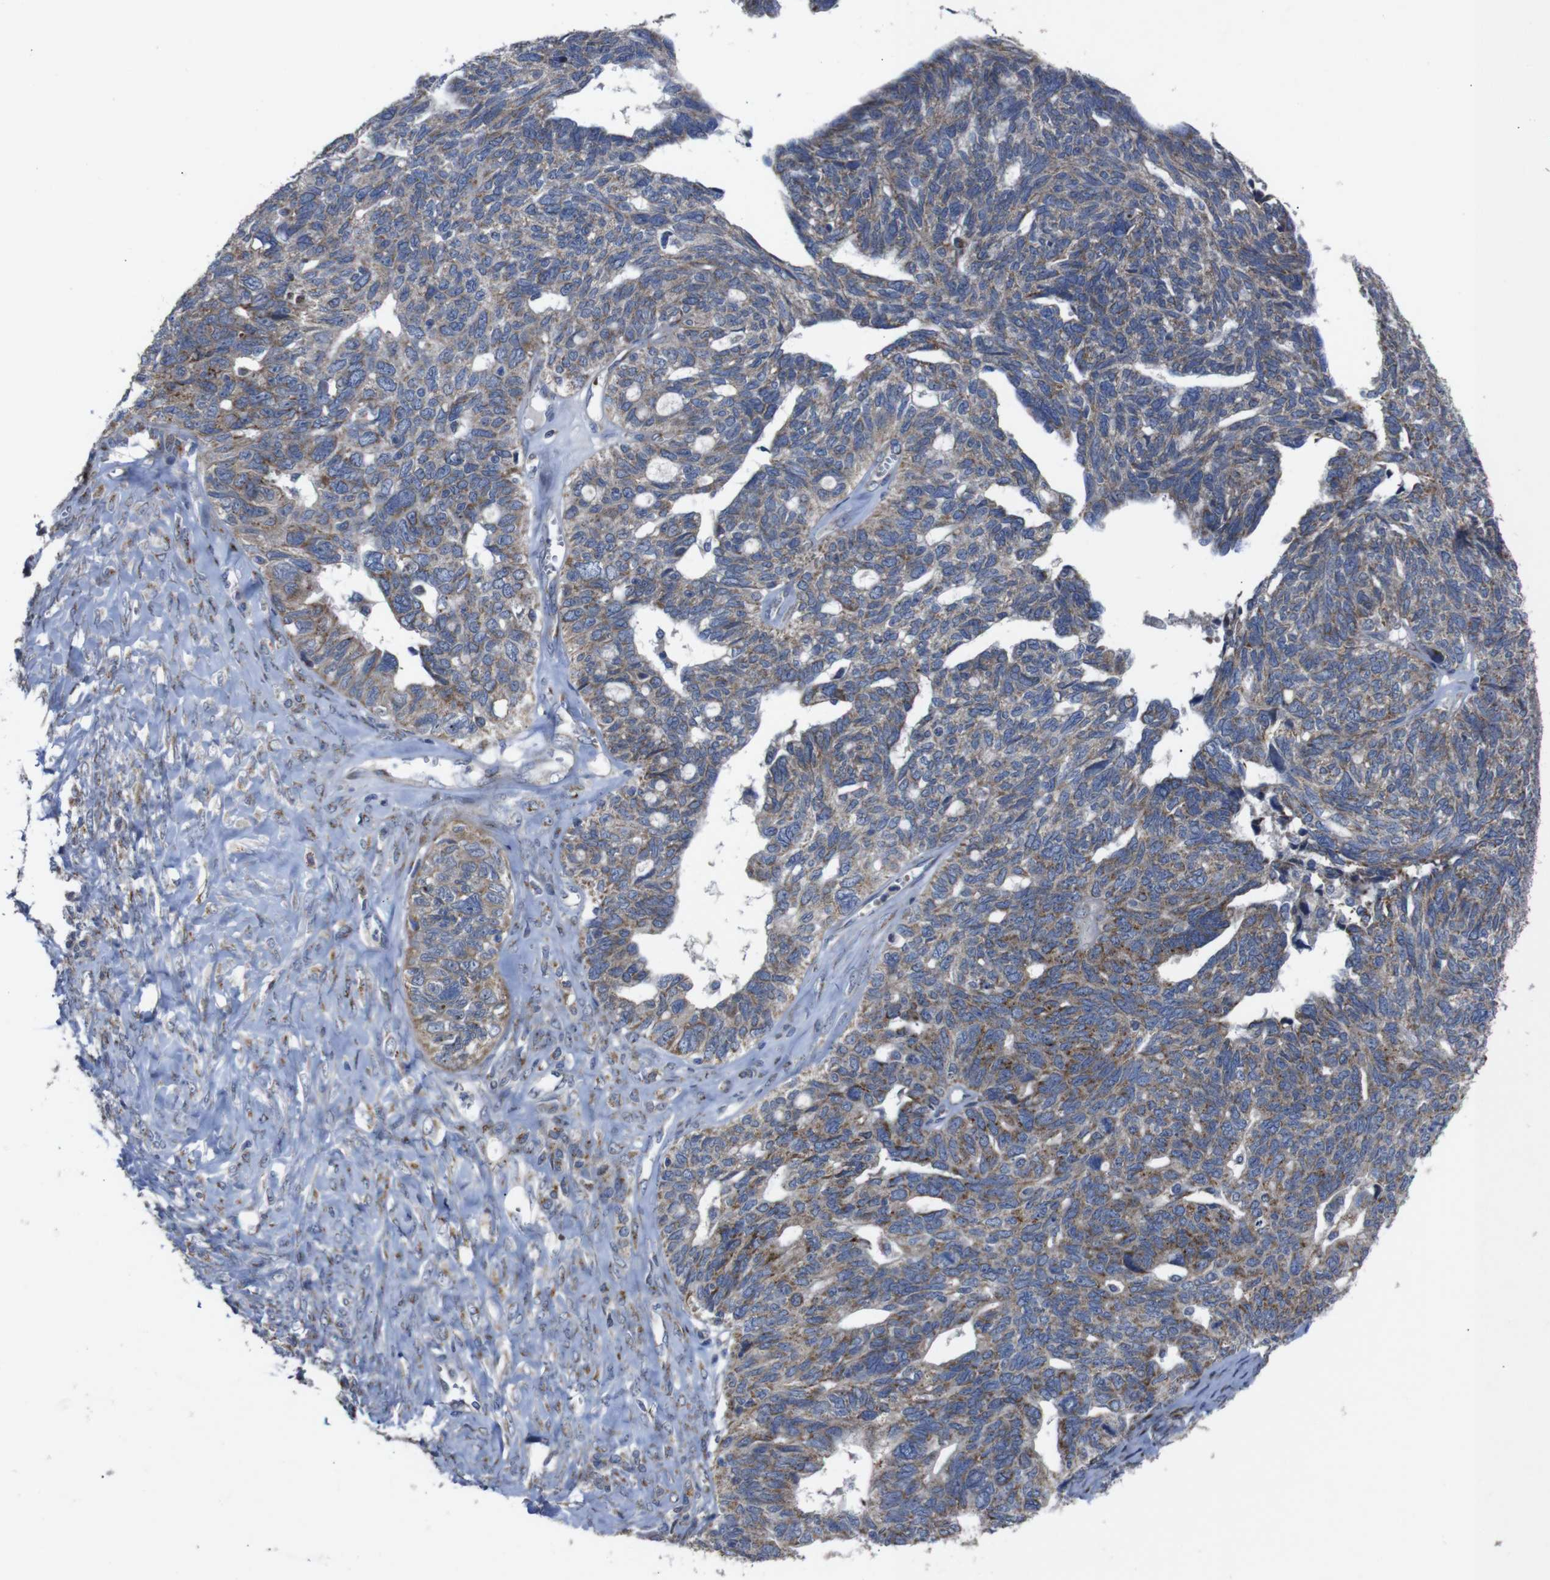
{"staining": {"intensity": "moderate", "quantity": "25%-75%", "location": "cytoplasmic/membranous"}, "tissue": "ovarian cancer", "cell_type": "Tumor cells", "image_type": "cancer", "snomed": [{"axis": "morphology", "description": "Cystadenocarcinoma, serous, NOS"}, {"axis": "topography", "description": "Ovary"}], "caption": "A medium amount of moderate cytoplasmic/membranous staining is seen in approximately 25%-75% of tumor cells in serous cystadenocarcinoma (ovarian) tissue.", "gene": "CHST10", "patient": {"sex": "female", "age": 79}}